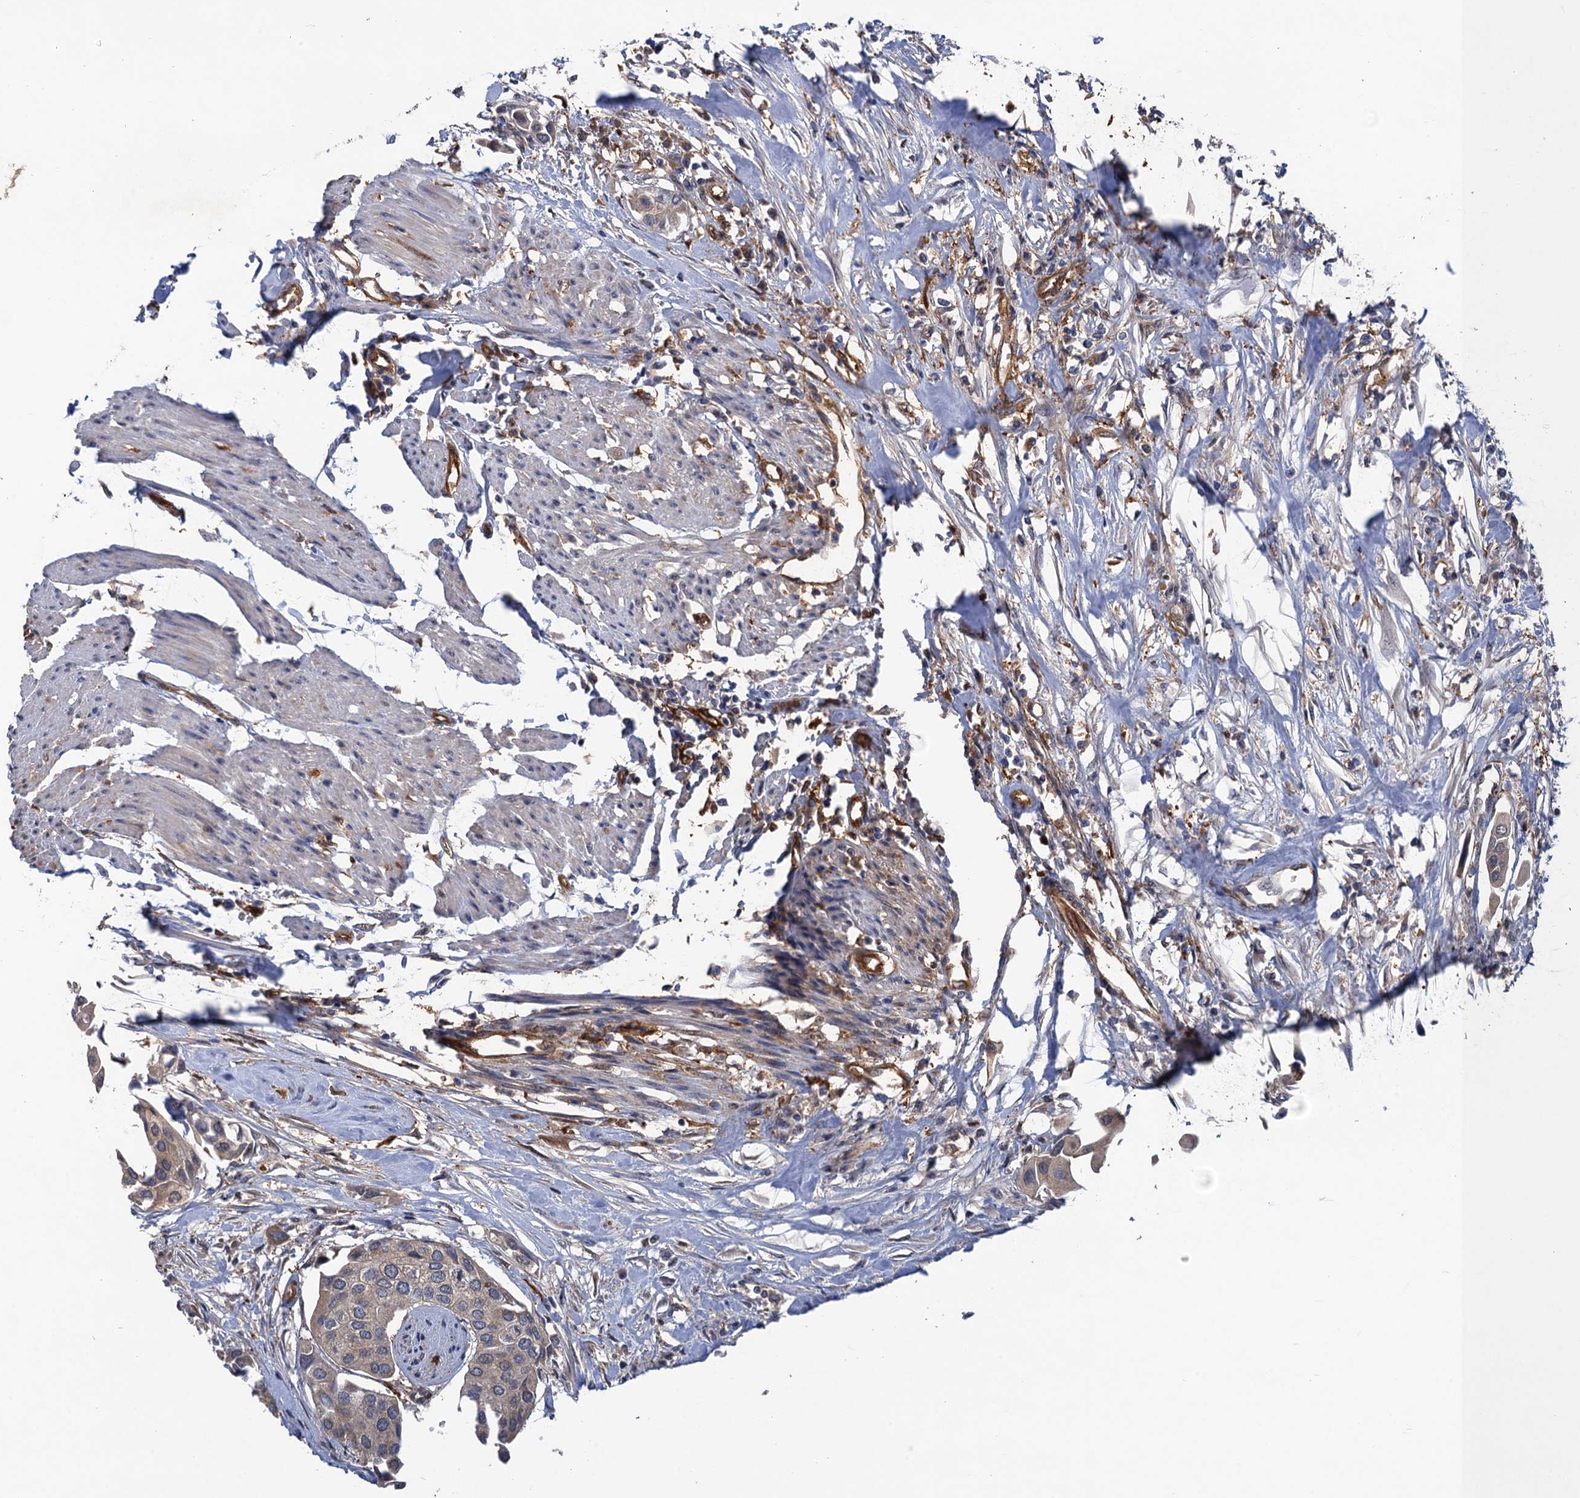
{"staining": {"intensity": "weak", "quantity": "<25%", "location": "cytoplasmic/membranous"}, "tissue": "urothelial cancer", "cell_type": "Tumor cells", "image_type": "cancer", "snomed": [{"axis": "morphology", "description": "Urothelial carcinoma, High grade"}, {"axis": "topography", "description": "Urinary bladder"}], "caption": "Tumor cells are negative for protein expression in human urothelial cancer. The staining is performed using DAB brown chromogen with nuclei counter-stained in using hematoxylin.", "gene": "NEK8", "patient": {"sex": "male", "age": 64}}